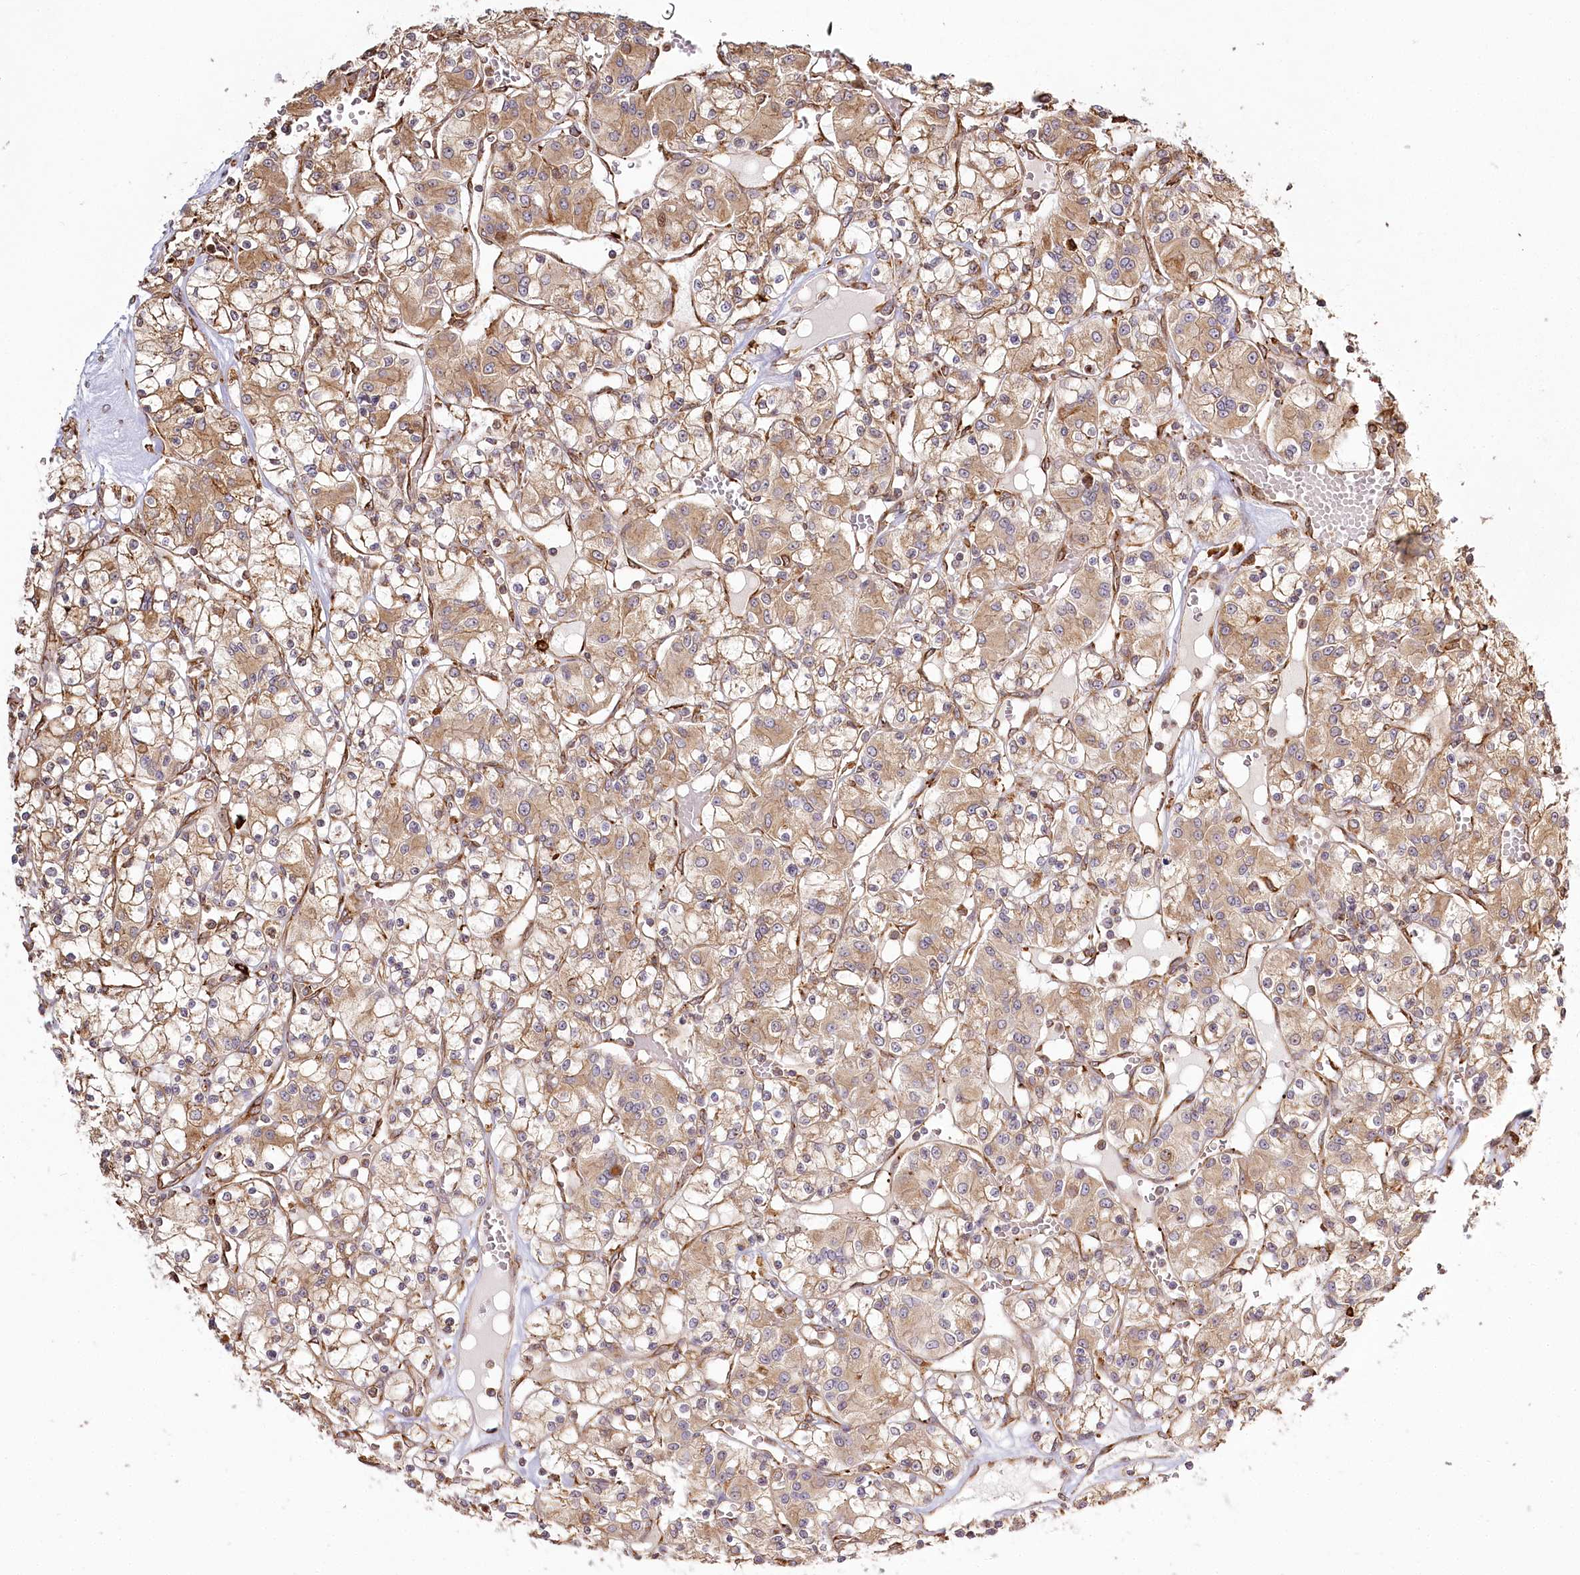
{"staining": {"intensity": "moderate", "quantity": ">75%", "location": "cytoplasmic/membranous"}, "tissue": "renal cancer", "cell_type": "Tumor cells", "image_type": "cancer", "snomed": [{"axis": "morphology", "description": "Adenocarcinoma, NOS"}, {"axis": "topography", "description": "Kidney"}], "caption": "Immunohistochemistry (IHC) image of human adenocarcinoma (renal) stained for a protein (brown), which reveals medium levels of moderate cytoplasmic/membranous positivity in approximately >75% of tumor cells.", "gene": "FAM13A", "patient": {"sex": "female", "age": 59}}